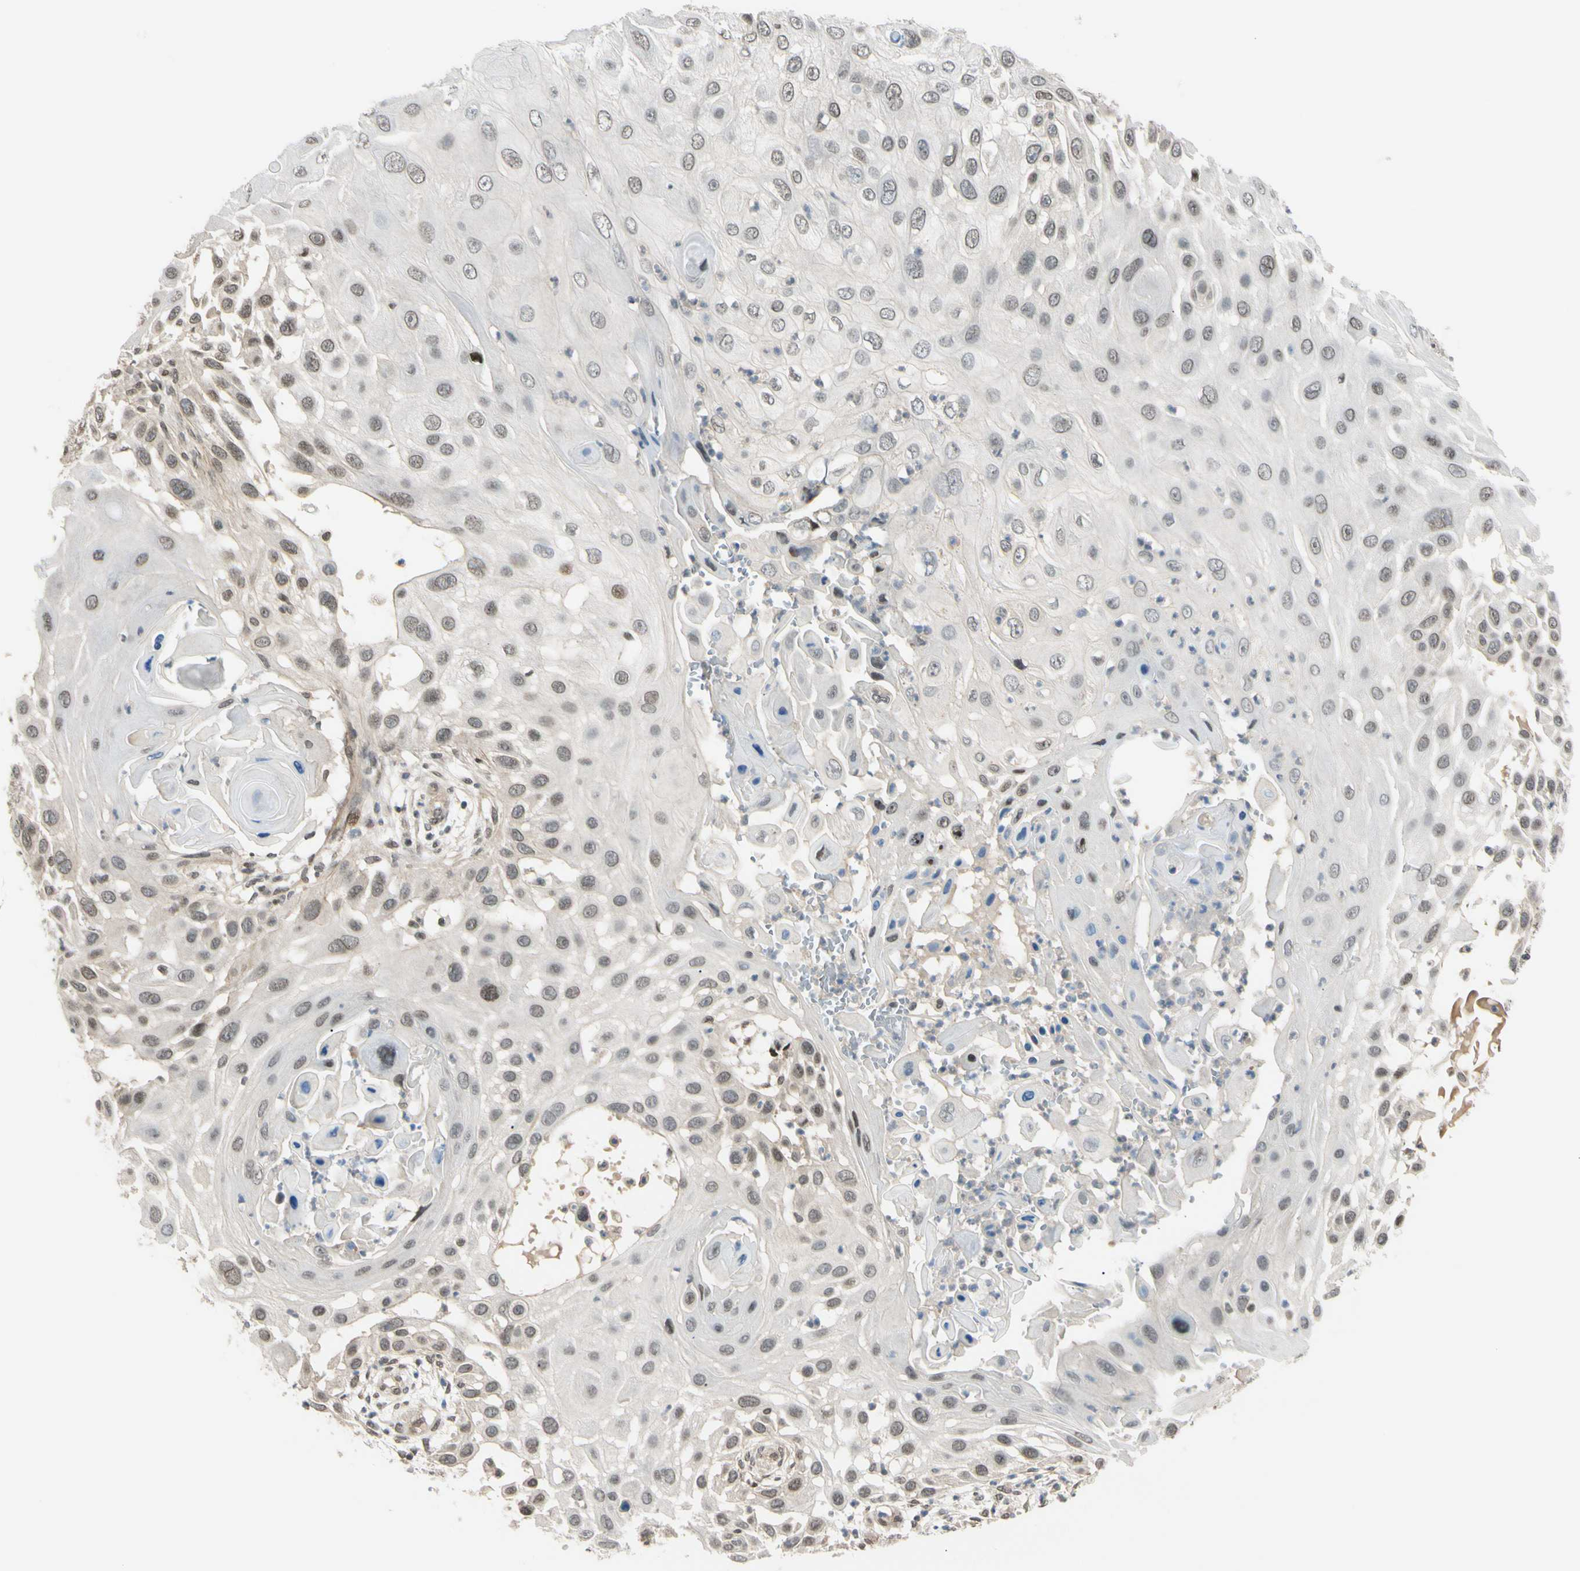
{"staining": {"intensity": "weak", "quantity": "<25%", "location": "nuclear"}, "tissue": "skin cancer", "cell_type": "Tumor cells", "image_type": "cancer", "snomed": [{"axis": "morphology", "description": "Squamous cell carcinoma, NOS"}, {"axis": "topography", "description": "Skin"}], "caption": "This is an immunohistochemistry photomicrograph of human skin squamous cell carcinoma. There is no positivity in tumor cells.", "gene": "SUFU", "patient": {"sex": "female", "age": 44}}